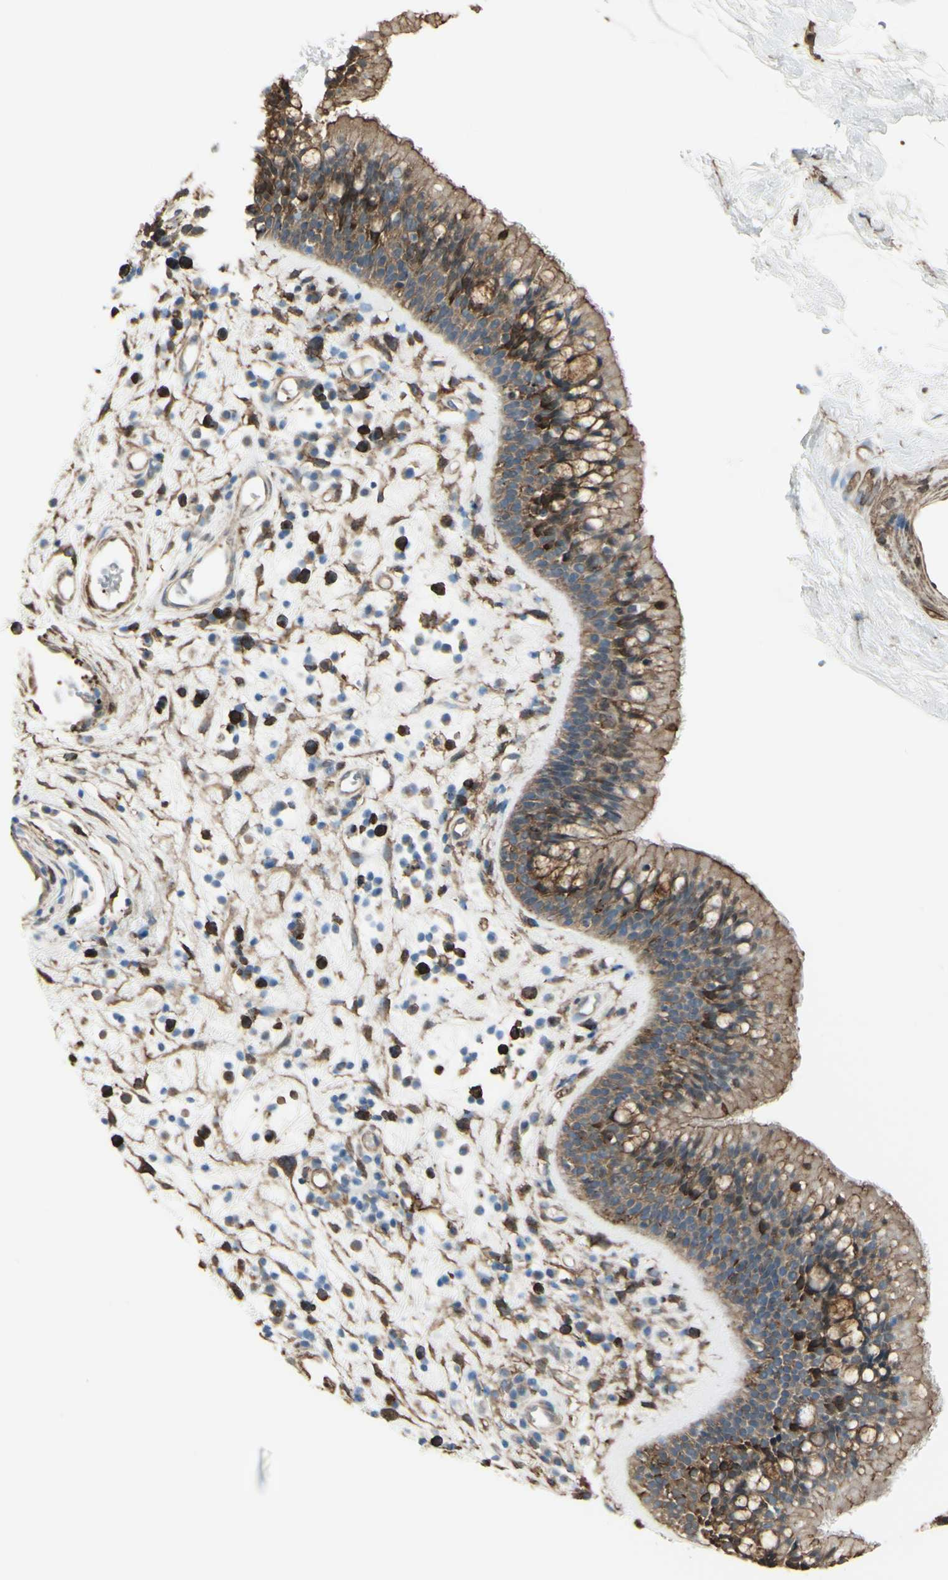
{"staining": {"intensity": "moderate", "quantity": ">75%", "location": "cytoplasmic/membranous"}, "tissue": "nasopharynx", "cell_type": "Respiratory epithelial cells", "image_type": "normal", "snomed": [{"axis": "morphology", "description": "Normal tissue, NOS"}, {"axis": "morphology", "description": "Inflammation, NOS"}, {"axis": "topography", "description": "Nasopharynx"}], "caption": "High-magnification brightfield microscopy of unremarkable nasopharynx stained with DAB (3,3'-diaminobenzidine) (brown) and counterstained with hematoxylin (blue). respiratory epithelial cells exhibit moderate cytoplasmic/membranous staining is identified in about>75% of cells.", "gene": "GSN", "patient": {"sex": "male", "age": 48}}